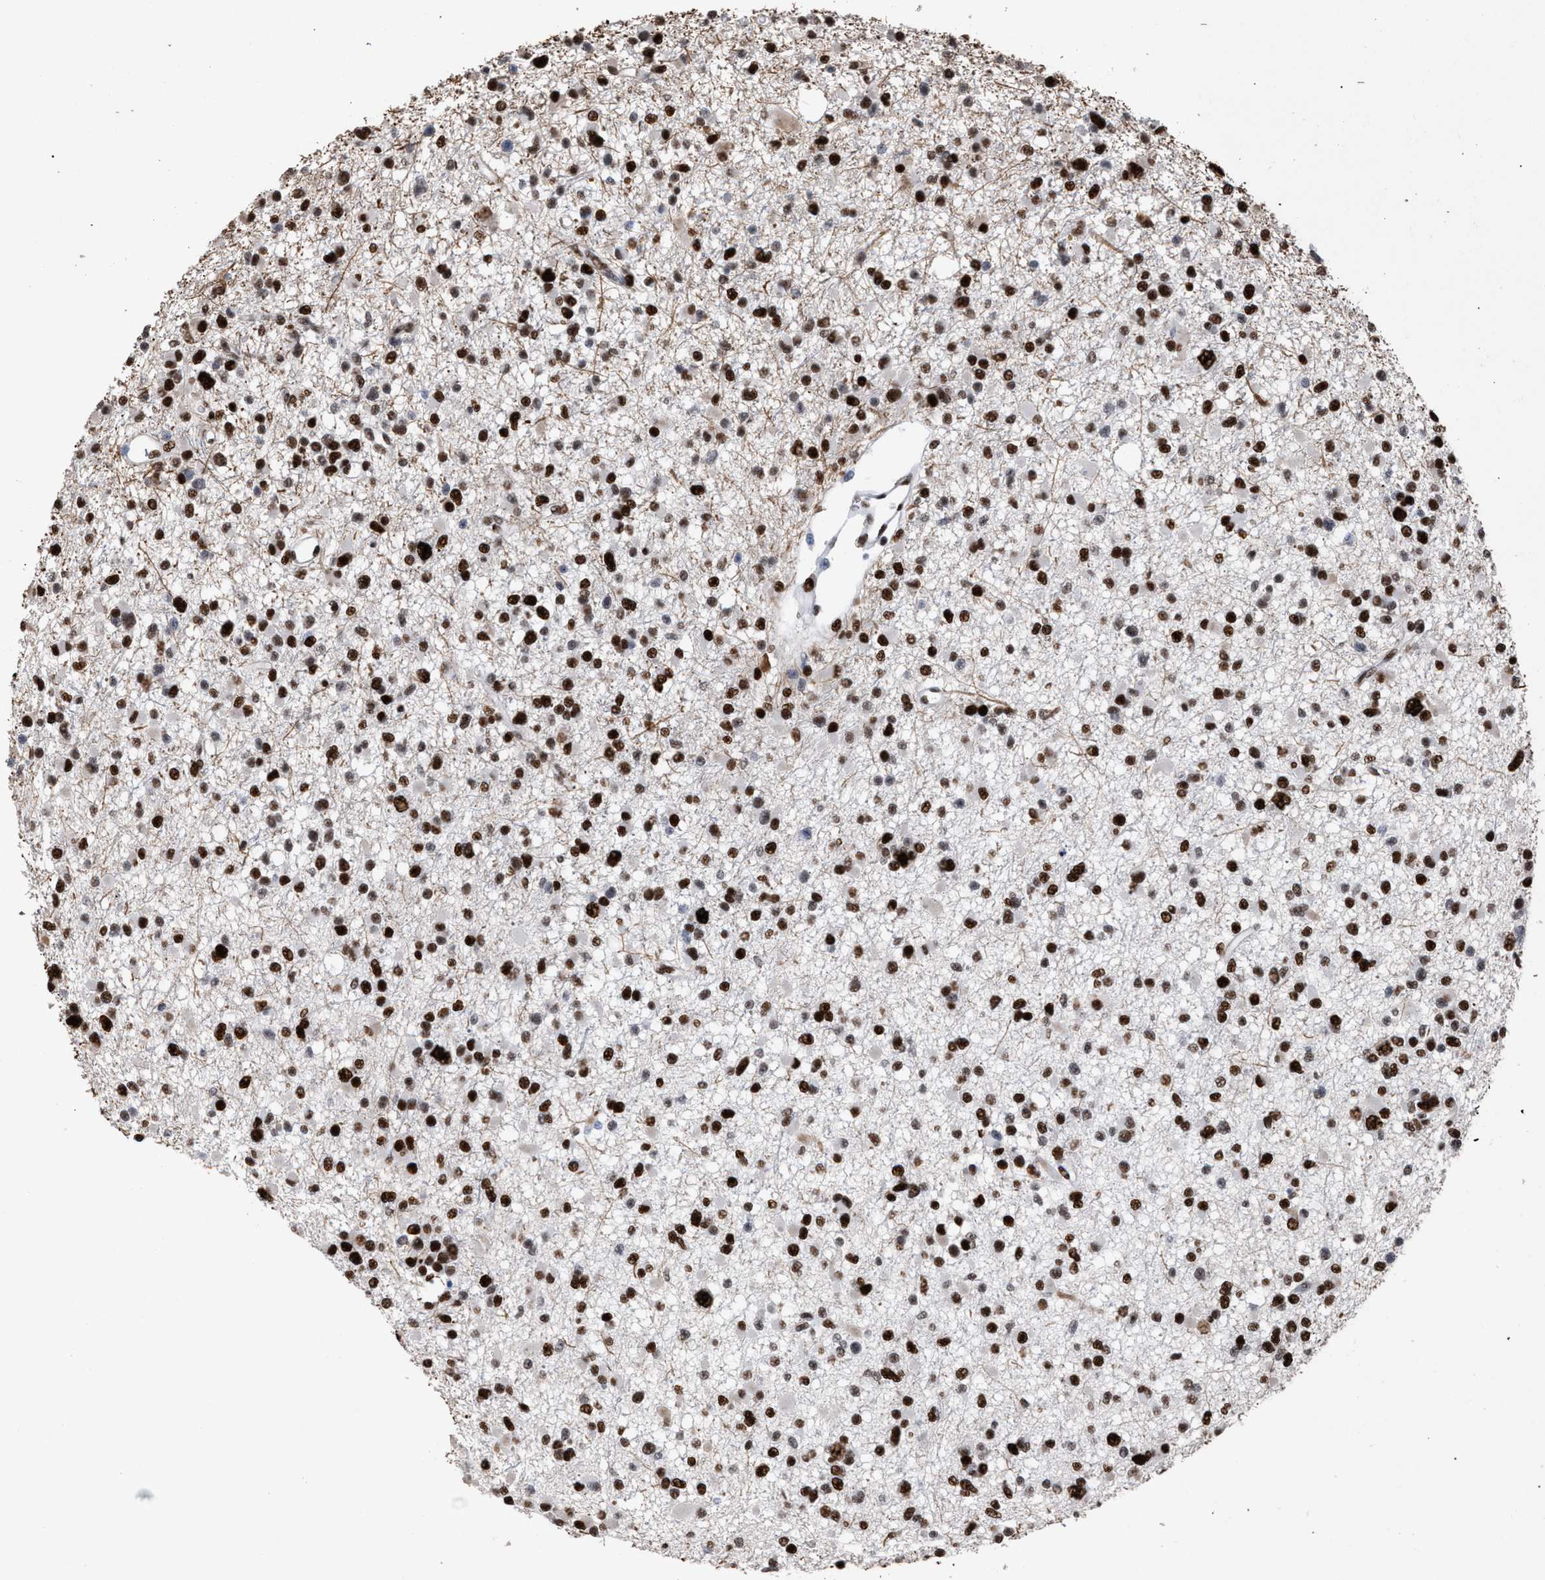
{"staining": {"intensity": "strong", "quantity": ">75%", "location": "nuclear"}, "tissue": "glioma", "cell_type": "Tumor cells", "image_type": "cancer", "snomed": [{"axis": "morphology", "description": "Glioma, malignant, Low grade"}, {"axis": "topography", "description": "Brain"}], "caption": "Immunohistochemistry (IHC) photomicrograph of neoplastic tissue: human low-grade glioma (malignant) stained using immunohistochemistry shows high levels of strong protein expression localized specifically in the nuclear of tumor cells, appearing as a nuclear brown color.", "gene": "TP53BP1", "patient": {"sex": "female", "age": 22}}